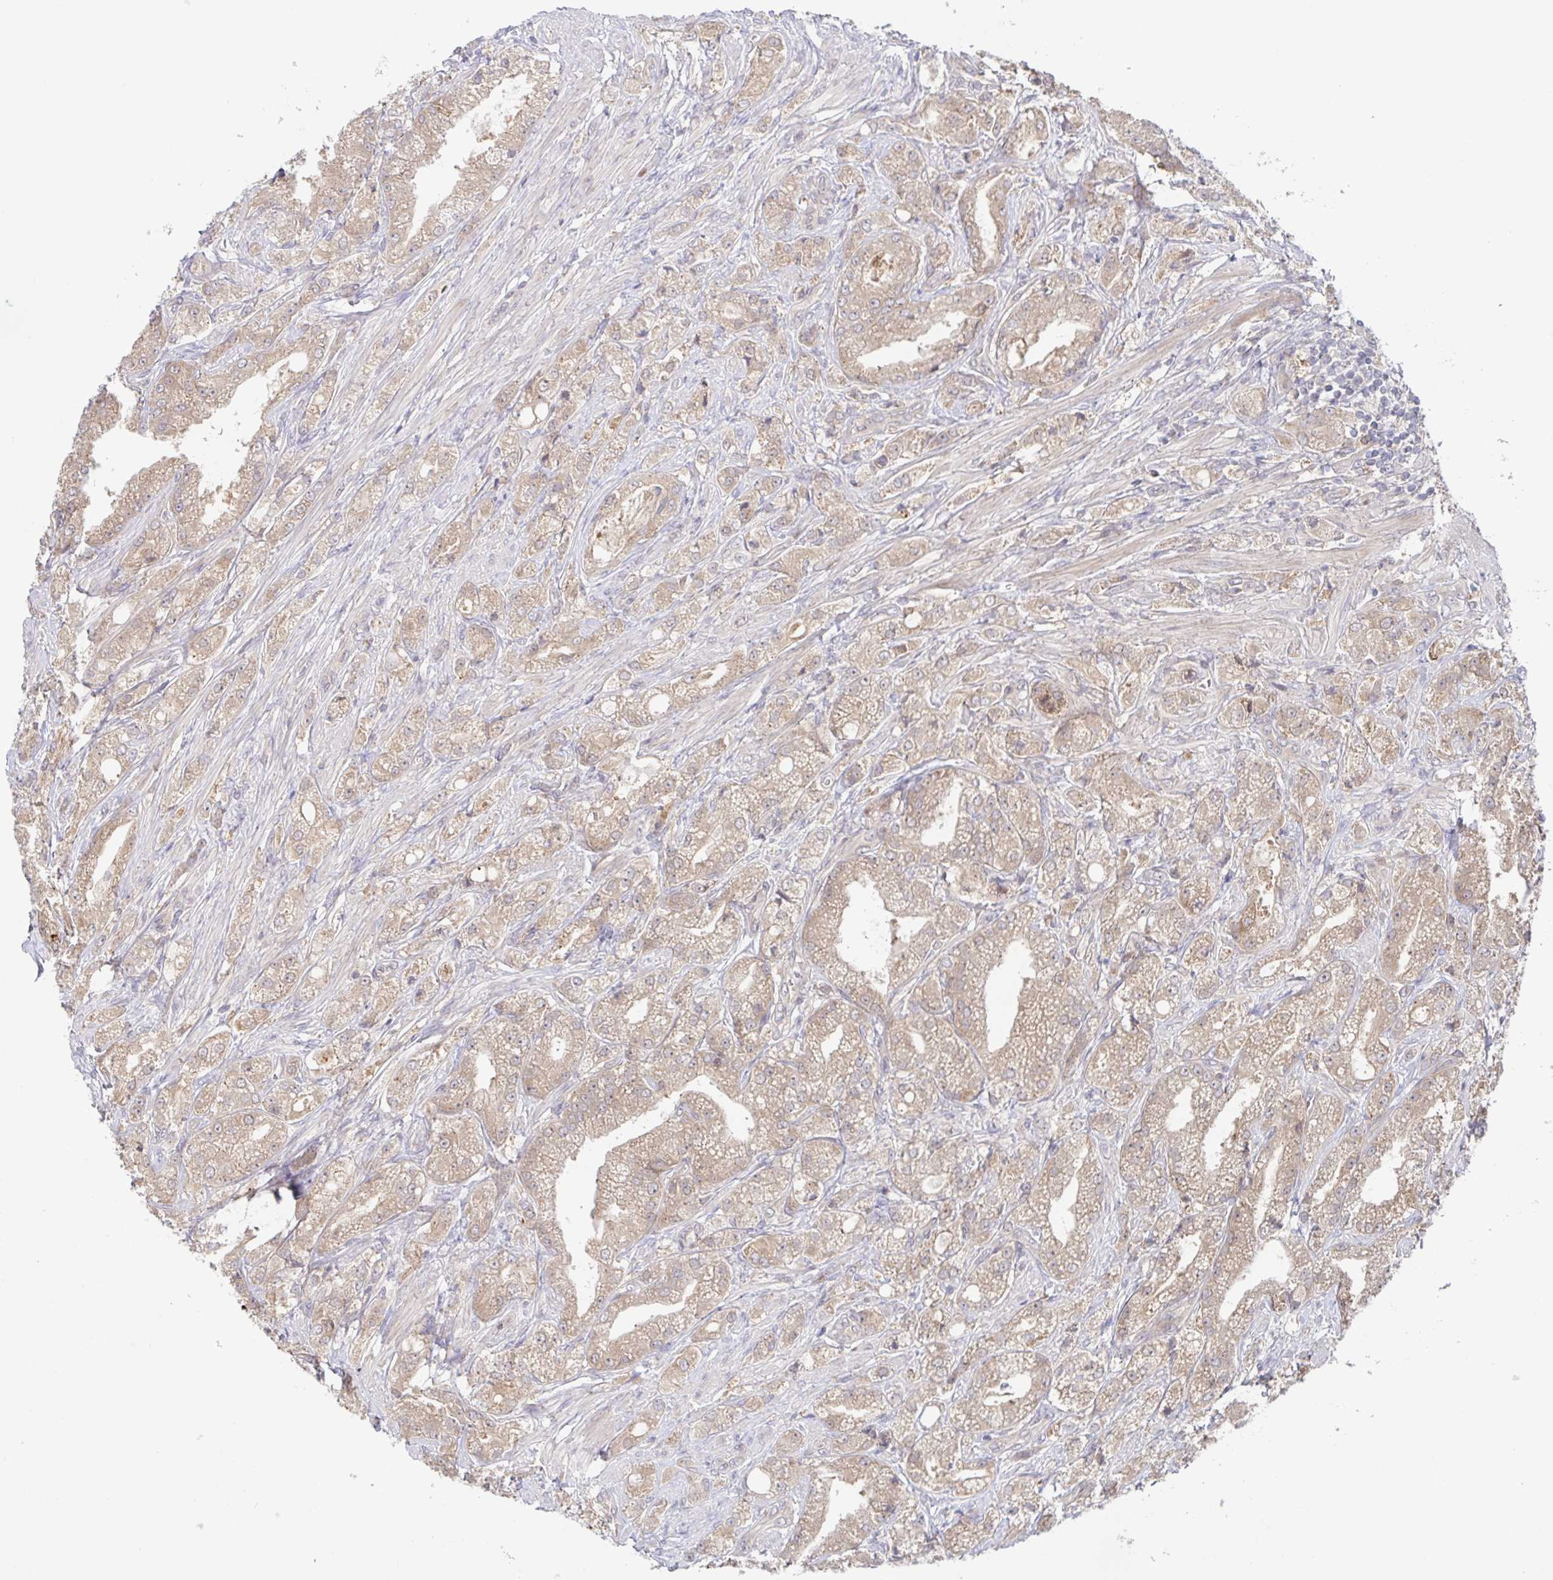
{"staining": {"intensity": "weak", "quantity": "25%-75%", "location": "cytoplasmic/membranous"}, "tissue": "prostate cancer", "cell_type": "Tumor cells", "image_type": "cancer", "snomed": [{"axis": "morphology", "description": "Adenocarcinoma, High grade"}, {"axis": "topography", "description": "Prostate"}], "caption": "Weak cytoplasmic/membranous positivity is appreciated in about 25%-75% of tumor cells in prostate cancer.", "gene": "AACS", "patient": {"sex": "male", "age": 61}}